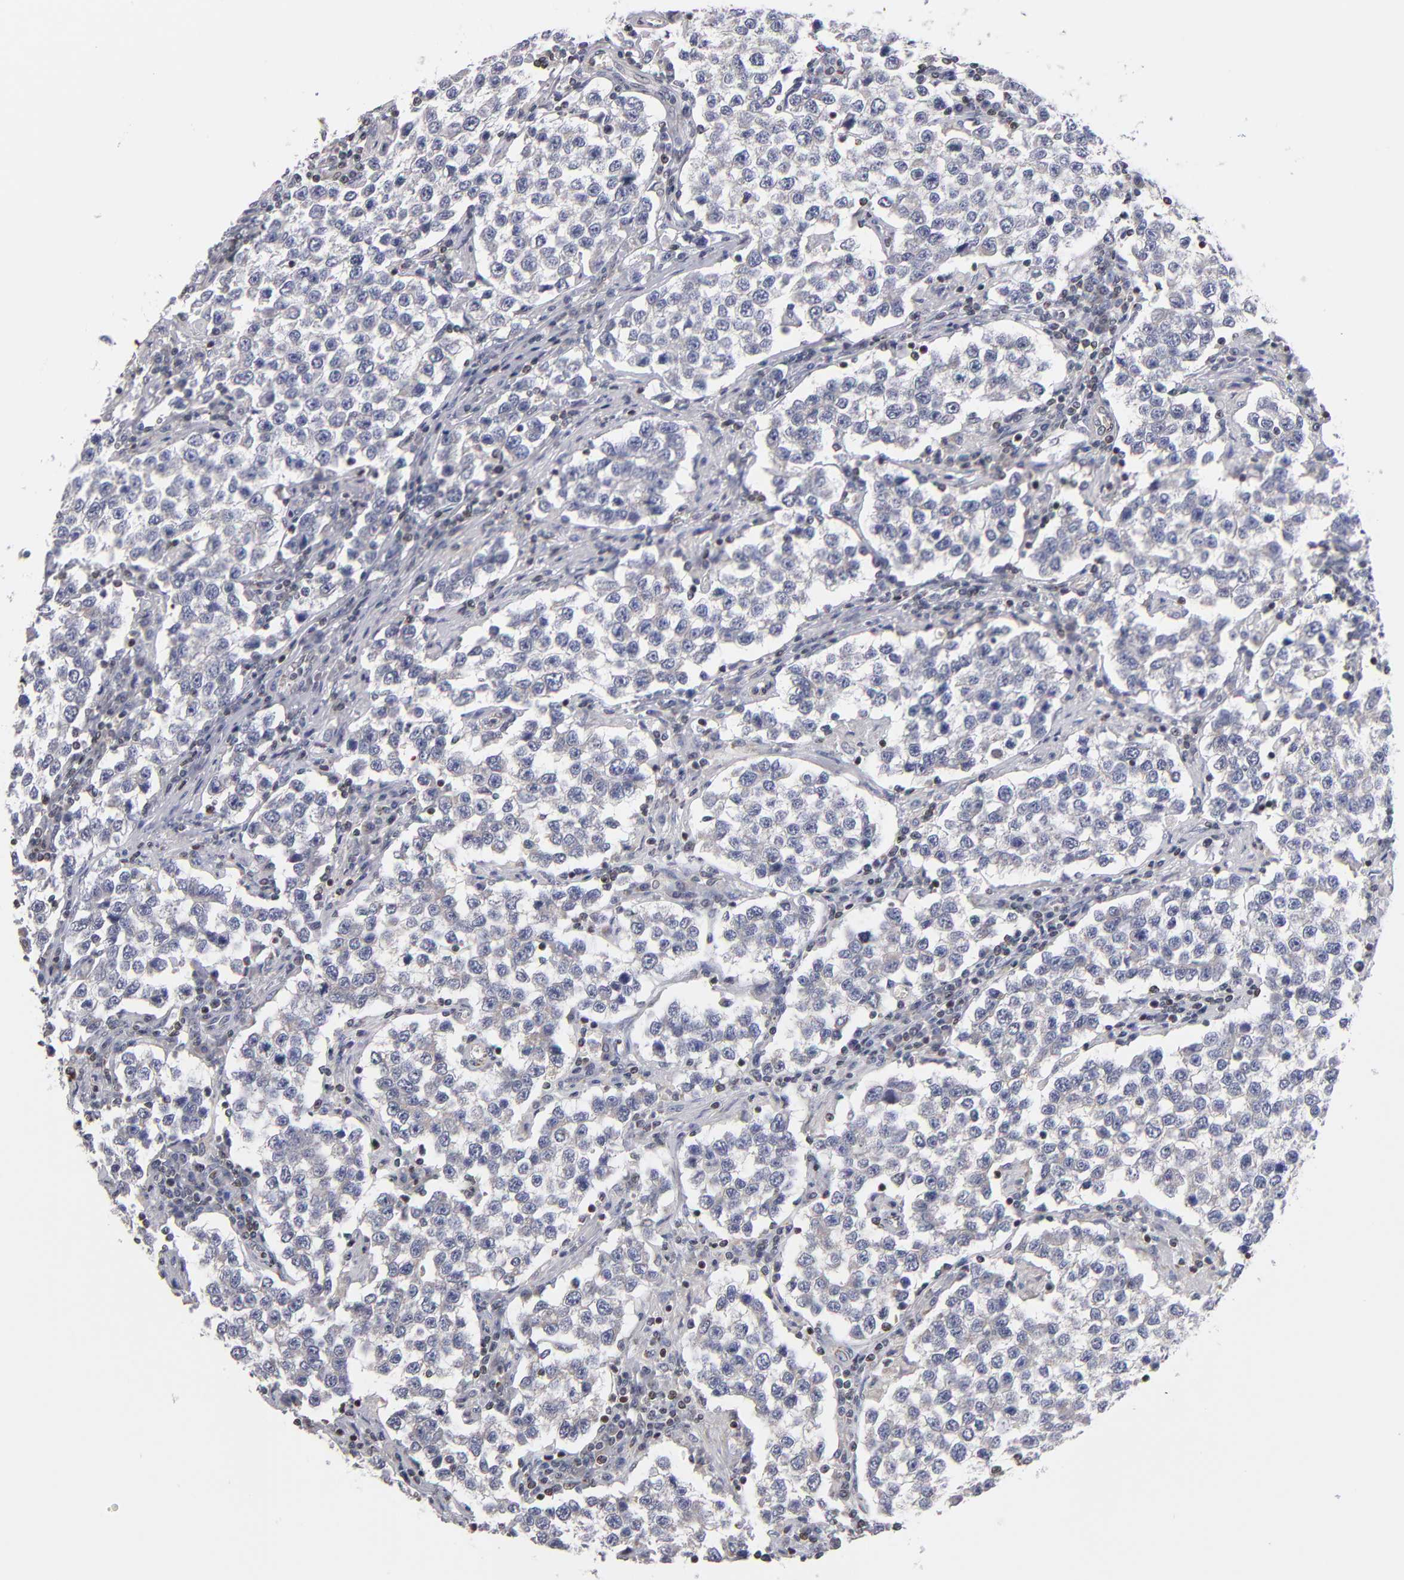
{"staining": {"intensity": "negative", "quantity": "none", "location": "none"}, "tissue": "testis cancer", "cell_type": "Tumor cells", "image_type": "cancer", "snomed": [{"axis": "morphology", "description": "Seminoma, NOS"}, {"axis": "topography", "description": "Testis"}], "caption": "This is an IHC micrograph of testis cancer. There is no expression in tumor cells.", "gene": "ODF2", "patient": {"sex": "male", "age": 36}}